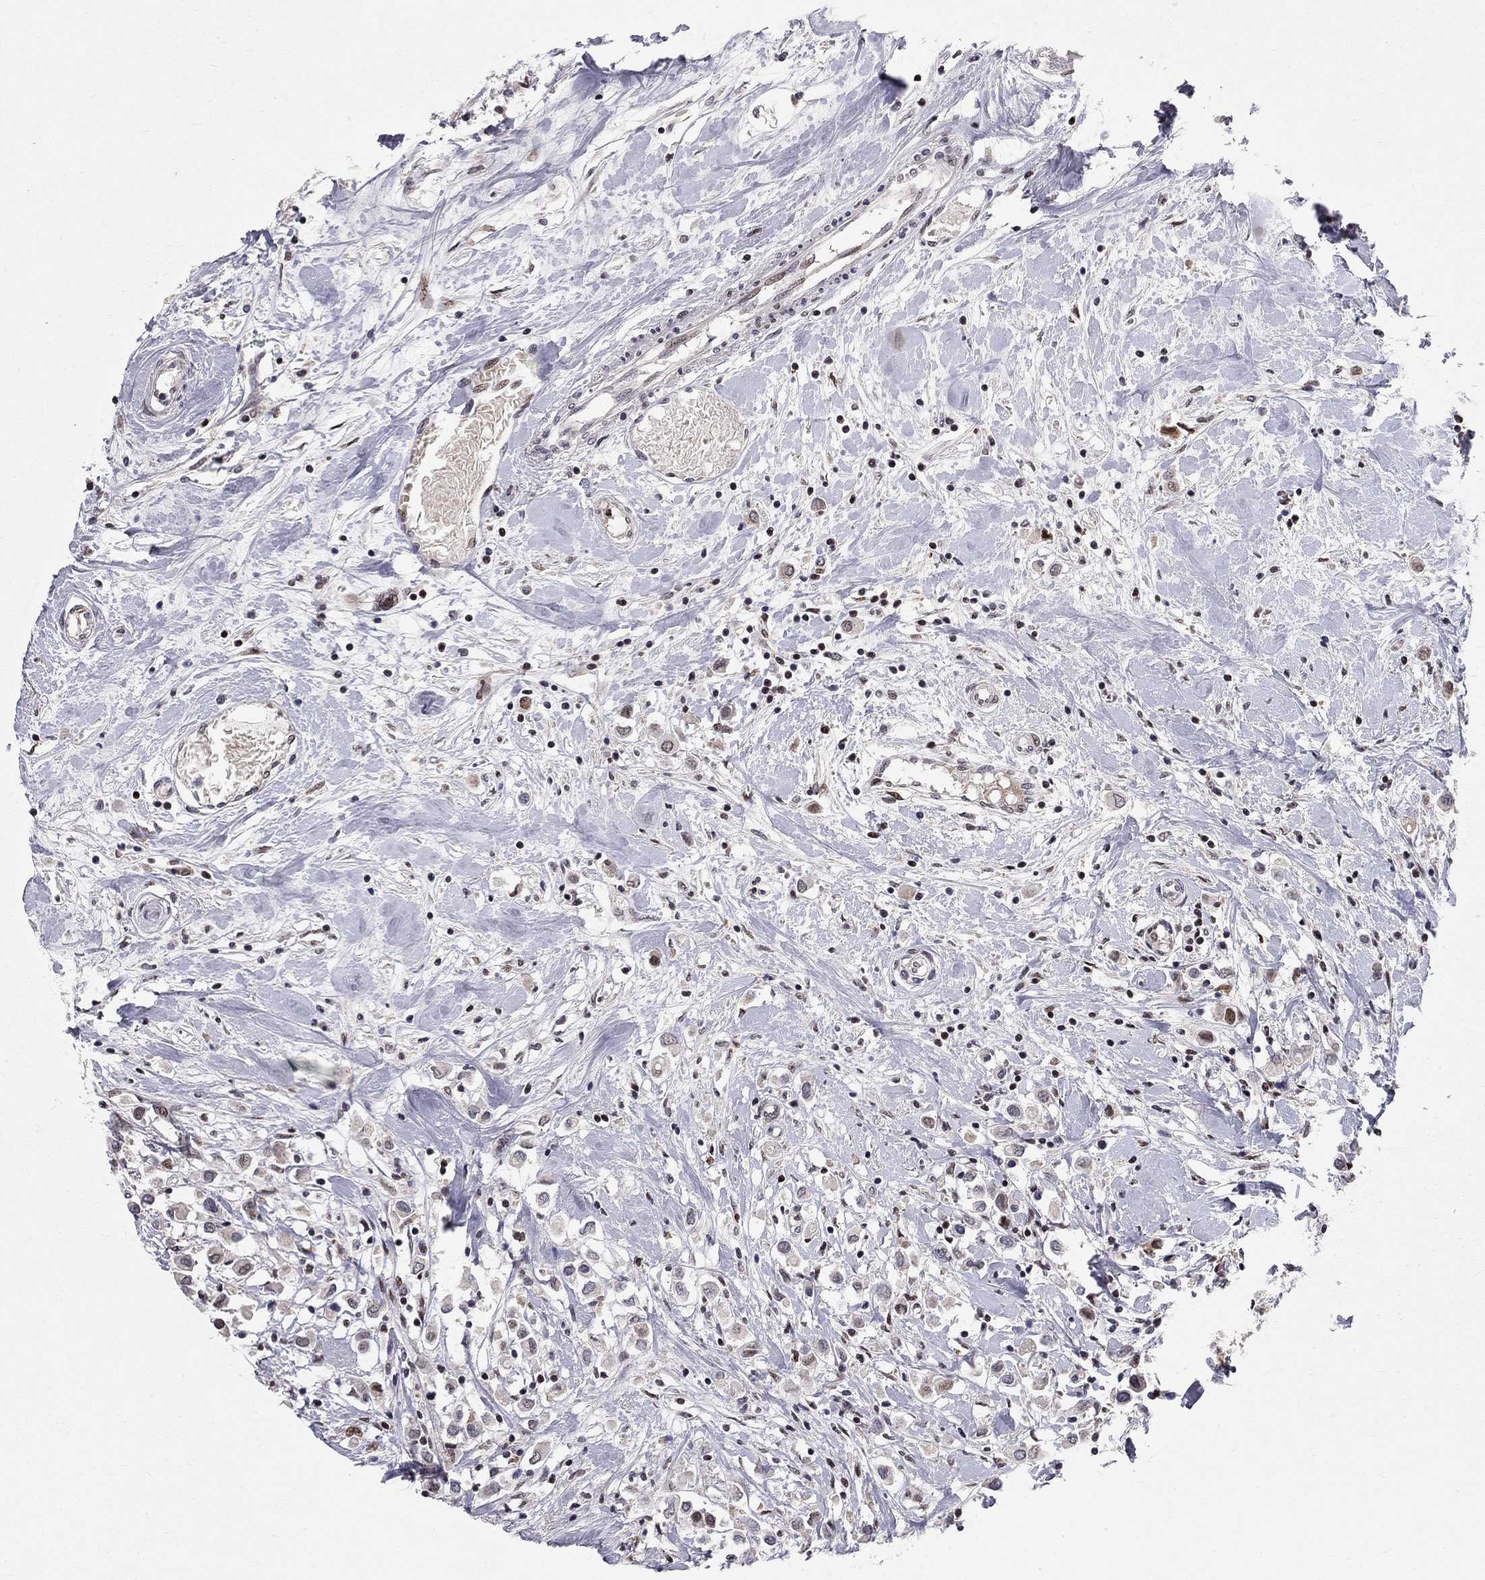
{"staining": {"intensity": "strong", "quantity": "<25%", "location": "nuclear"}, "tissue": "breast cancer", "cell_type": "Tumor cells", "image_type": "cancer", "snomed": [{"axis": "morphology", "description": "Duct carcinoma"}, {"axis": "topography", "description": "Breast"}], "caption": "Immunohistochemistry (IHC) of human breast cancer (invasive ductal carcinoma) reveals medium levels of strong nuclear staining in about <25% of tumor cells. (IHC, brightfield microscopy, high magnification).", "gene": "HDAC3", "patient": {"sex": "female", "age": 61}}